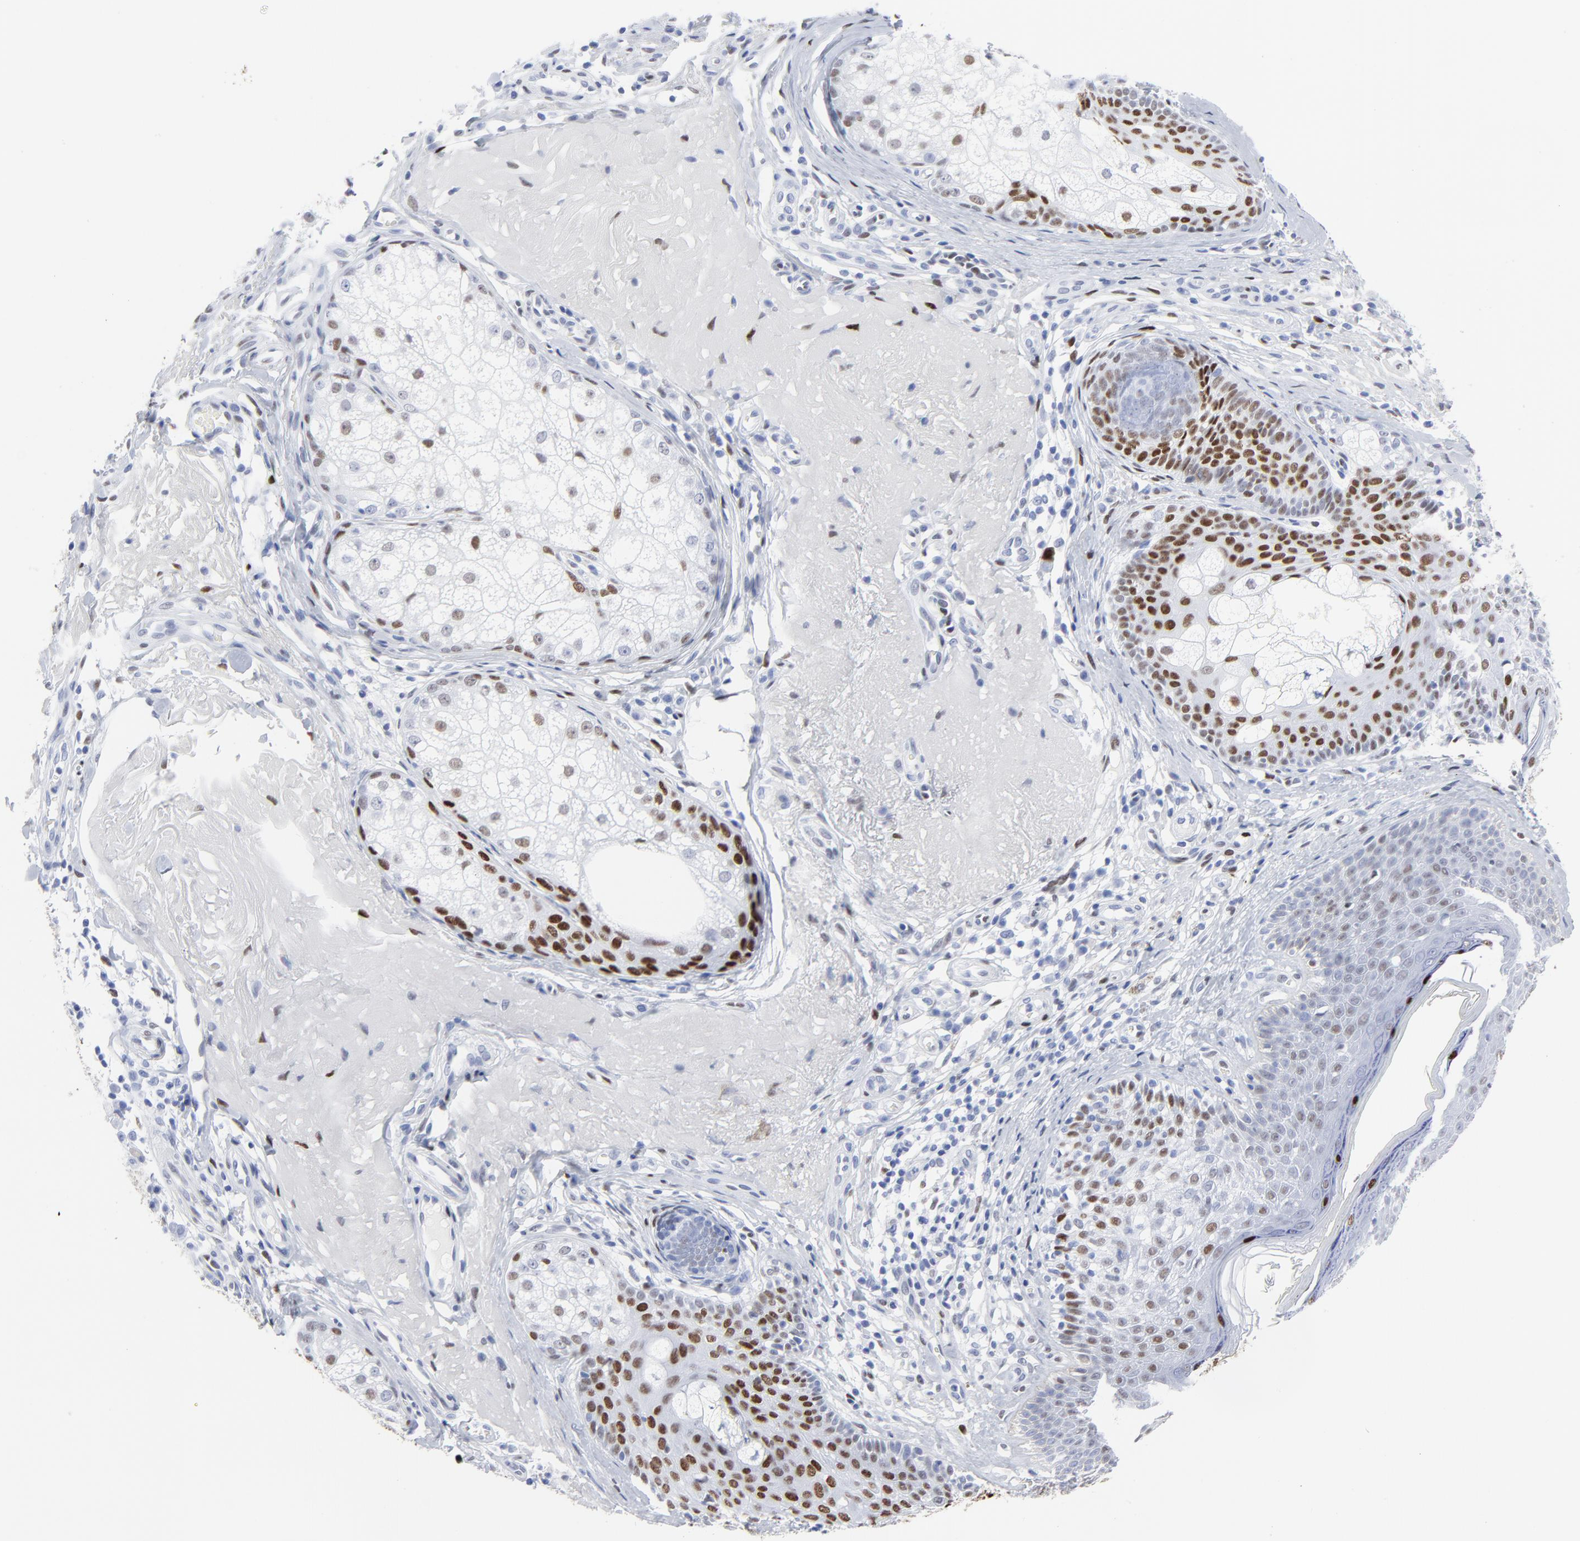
{"staining": {"intensity": "strong", "quantity": "25%-75%", "location": "nuclear"}, "tissue": "skin cancer", "cell_type": "Tumor cells", "image_type": "cancer", "snomed": [{"axis": "morphology", "description": "Basal cell carcinoma"}, {"axis": "topography", "description": "Skin"}], "caption": "Skin cancer (basal cell carcinoma) tissue exhibits strong nuclear positivity in about 25%-75% of tumor cells, visualized by immunohistochemistry.", "gene": "JUN", "patient": {"sex": "male", "age": 74}}